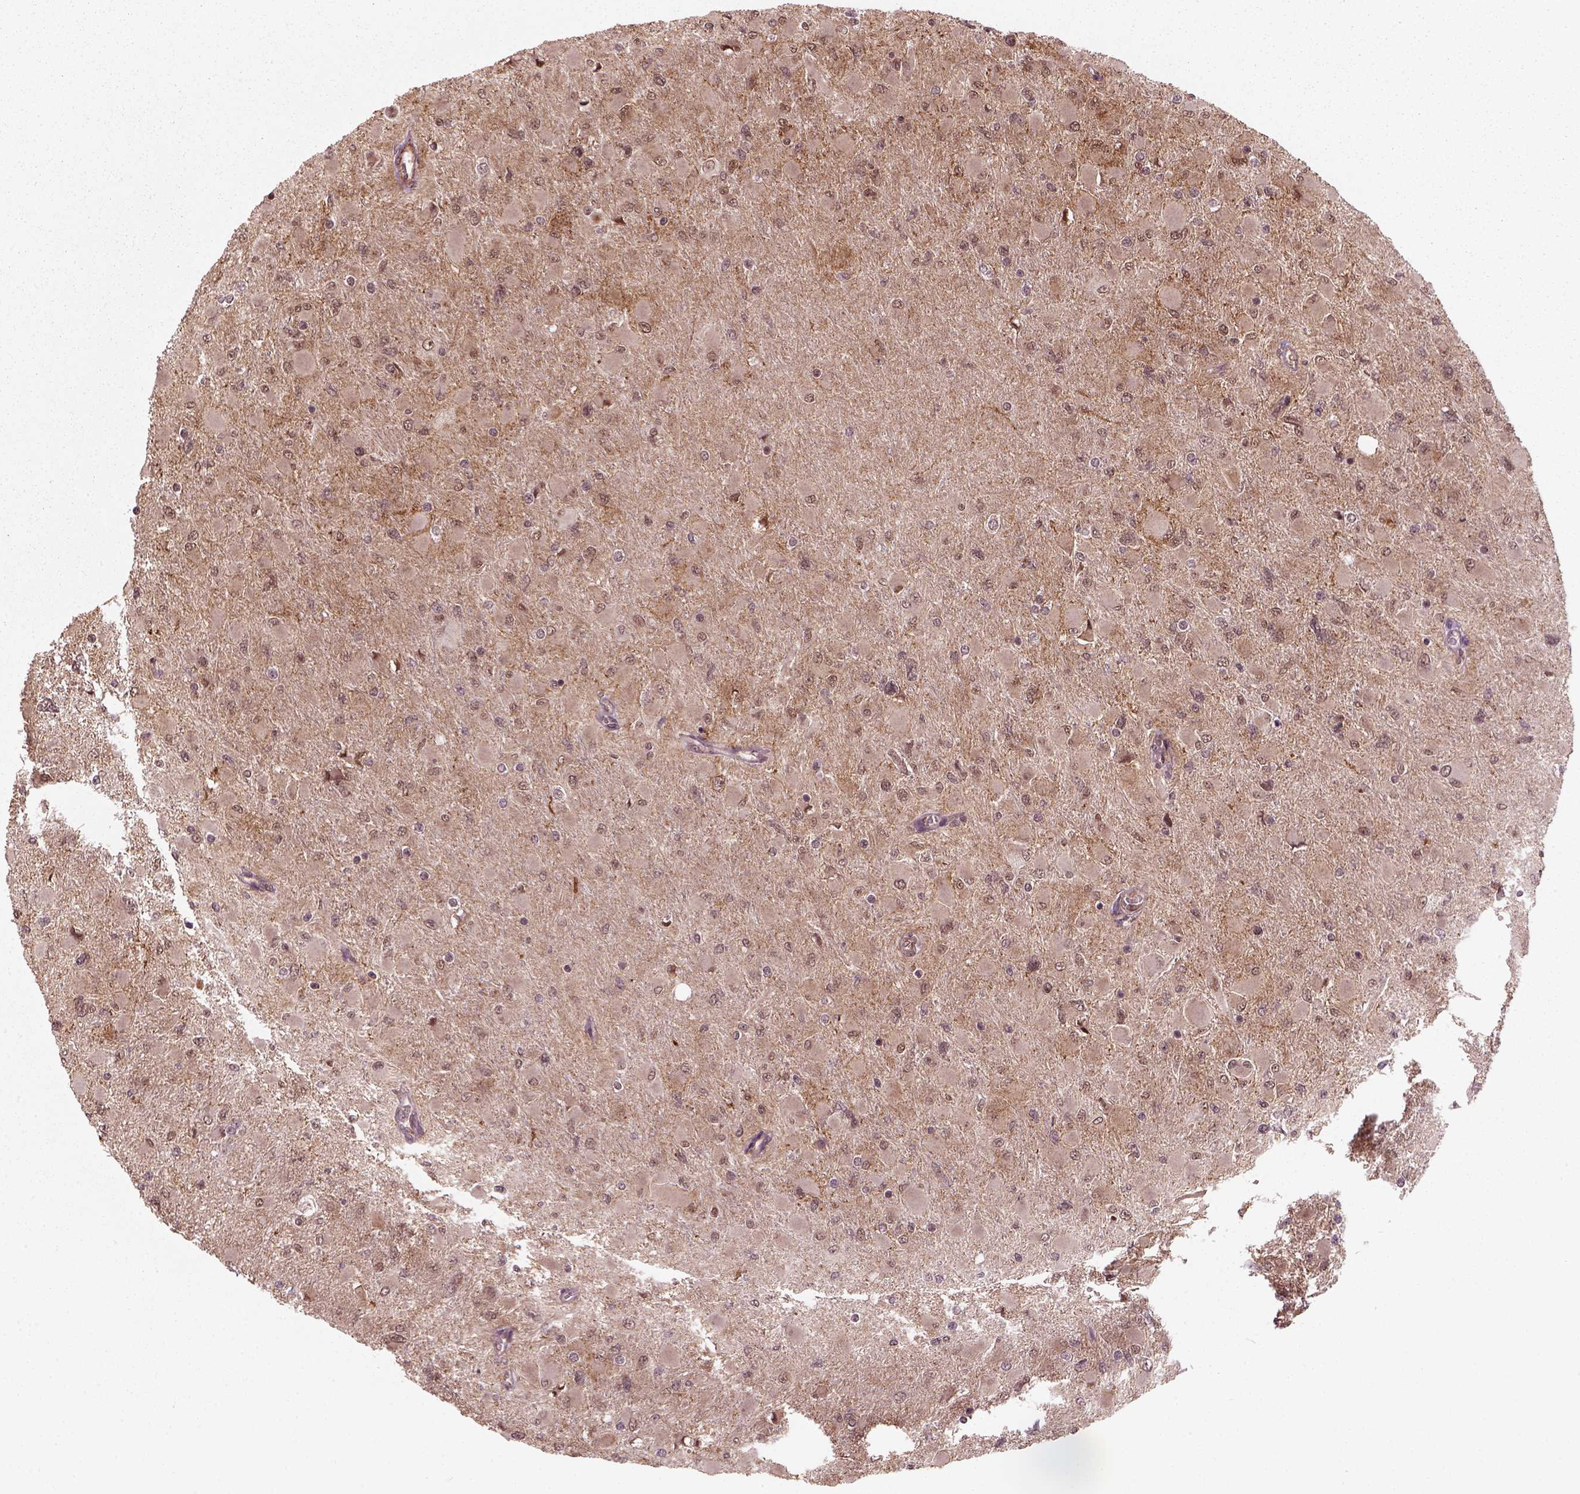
{"staining": {"intensity": "weak", "quantity": "25%-75%", "location": "nuclear"}, "tissue": "glioma", "cell_type": "Tumor cells", "image_type": "cancer", "snomed": [{"axis": "morphology", "description": "Glioma, malignant, High grade"}, {"axis": "topography", "description": "Cerebral cortex"}], "caption": "Glioma stained with immunohistochemistry (IHC) displays weak nuclear expression in approximately 25%-75% of tumor cells.", "gene": "NUDT9", "patient": {"sex": "female", "age": 36}}